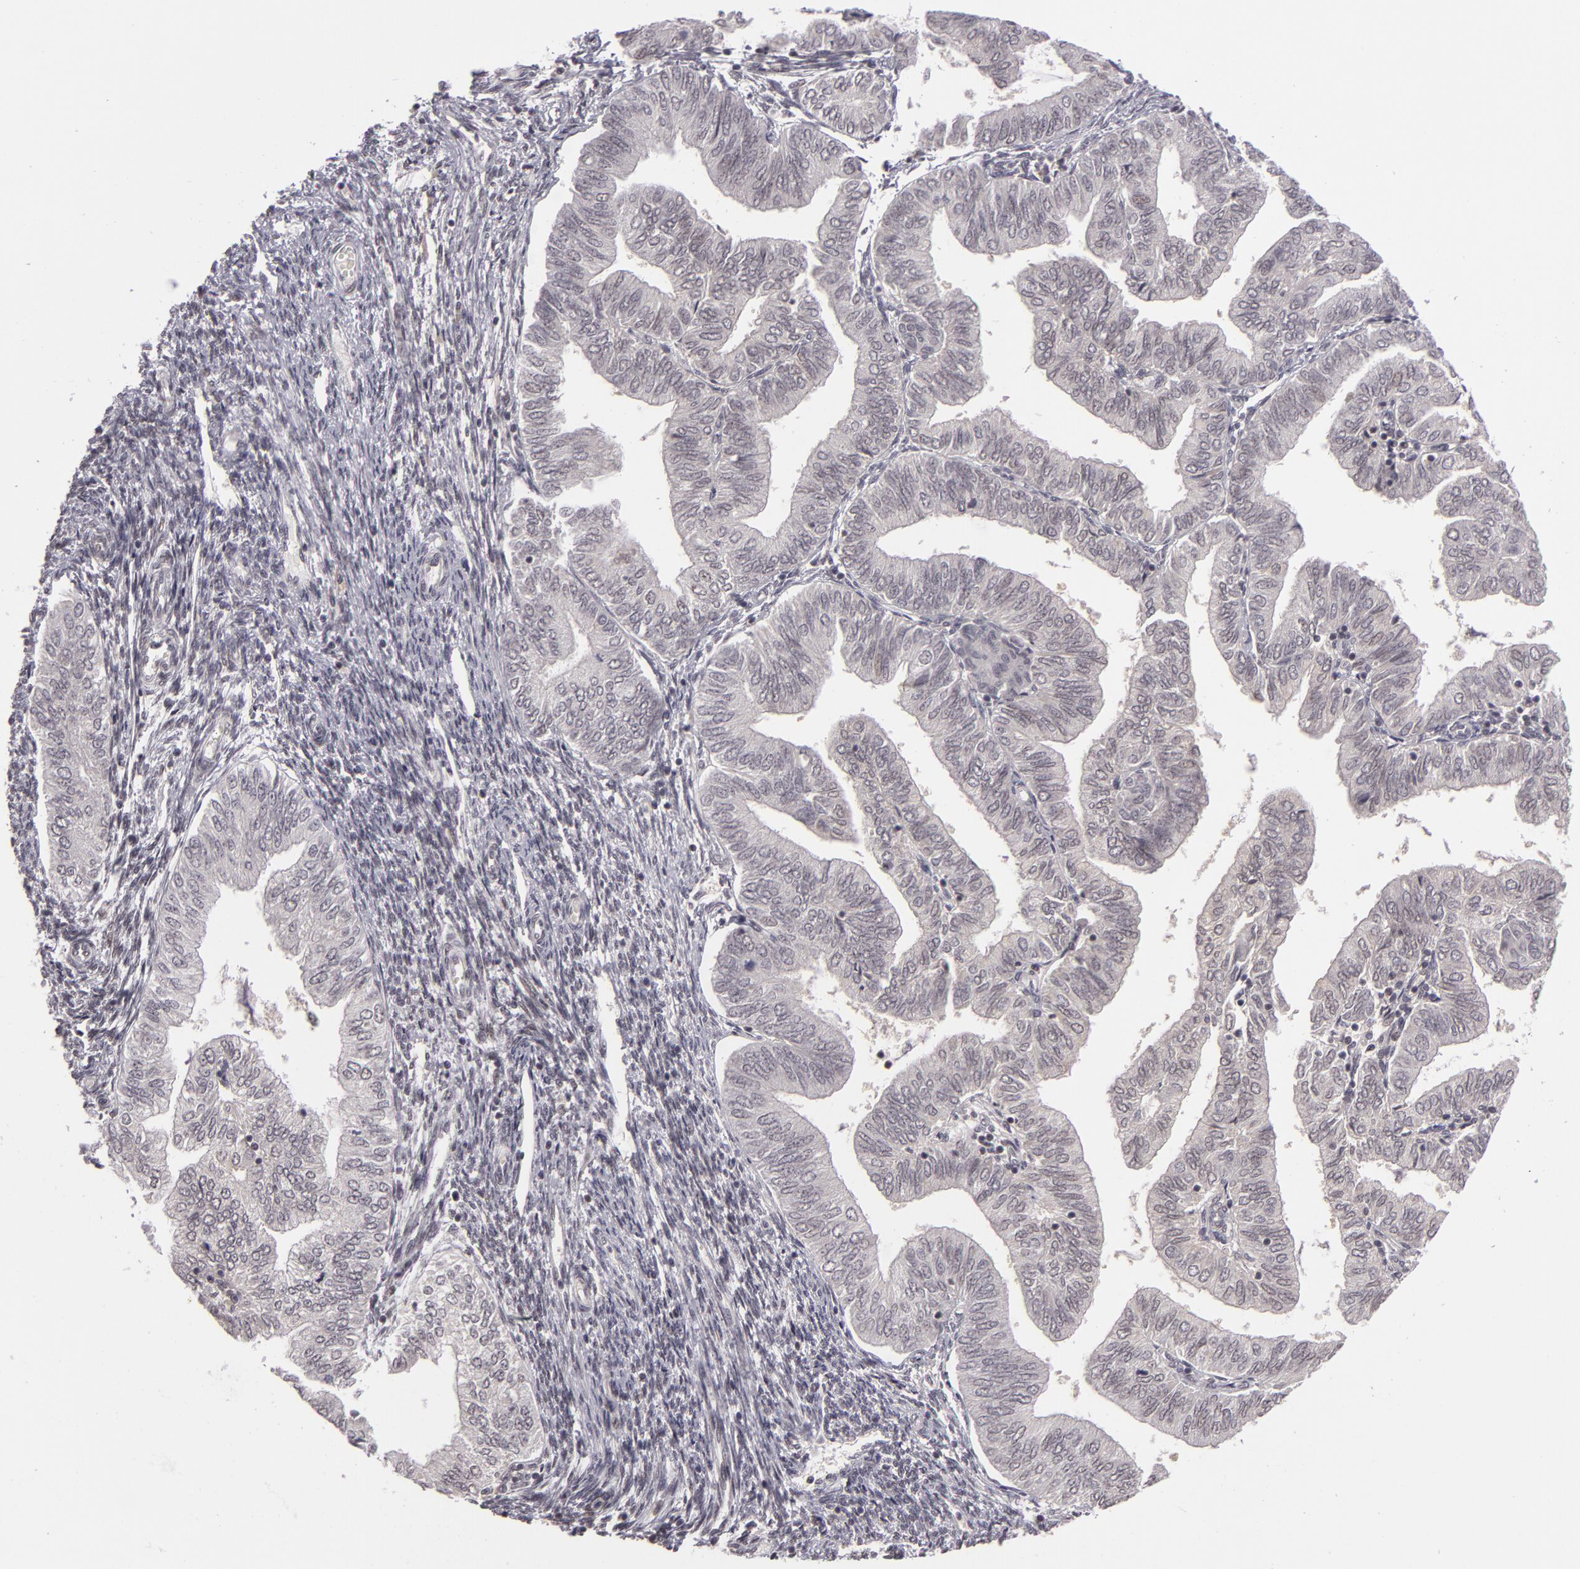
{"staining": {"intensity": "weak", "quantity": "<25%", "location": "nuclear"}, "tissue": "endometrial cancer", "cell_type": "Tumor cells", "image_type": "cancer", "snomed": [{"axis": "morphology", "description": "Adenocarcinoma, NOS"}, {"axis": "topography", "description": "Endometrium"}], "caption": "IHC histopathology image of neoplastic tissue: endometrial cancer stained with DAB reveals no significant protein expression in tumor cells.", "gene": "RRP7A", "patient": {"sex": "female", "age": 51}}